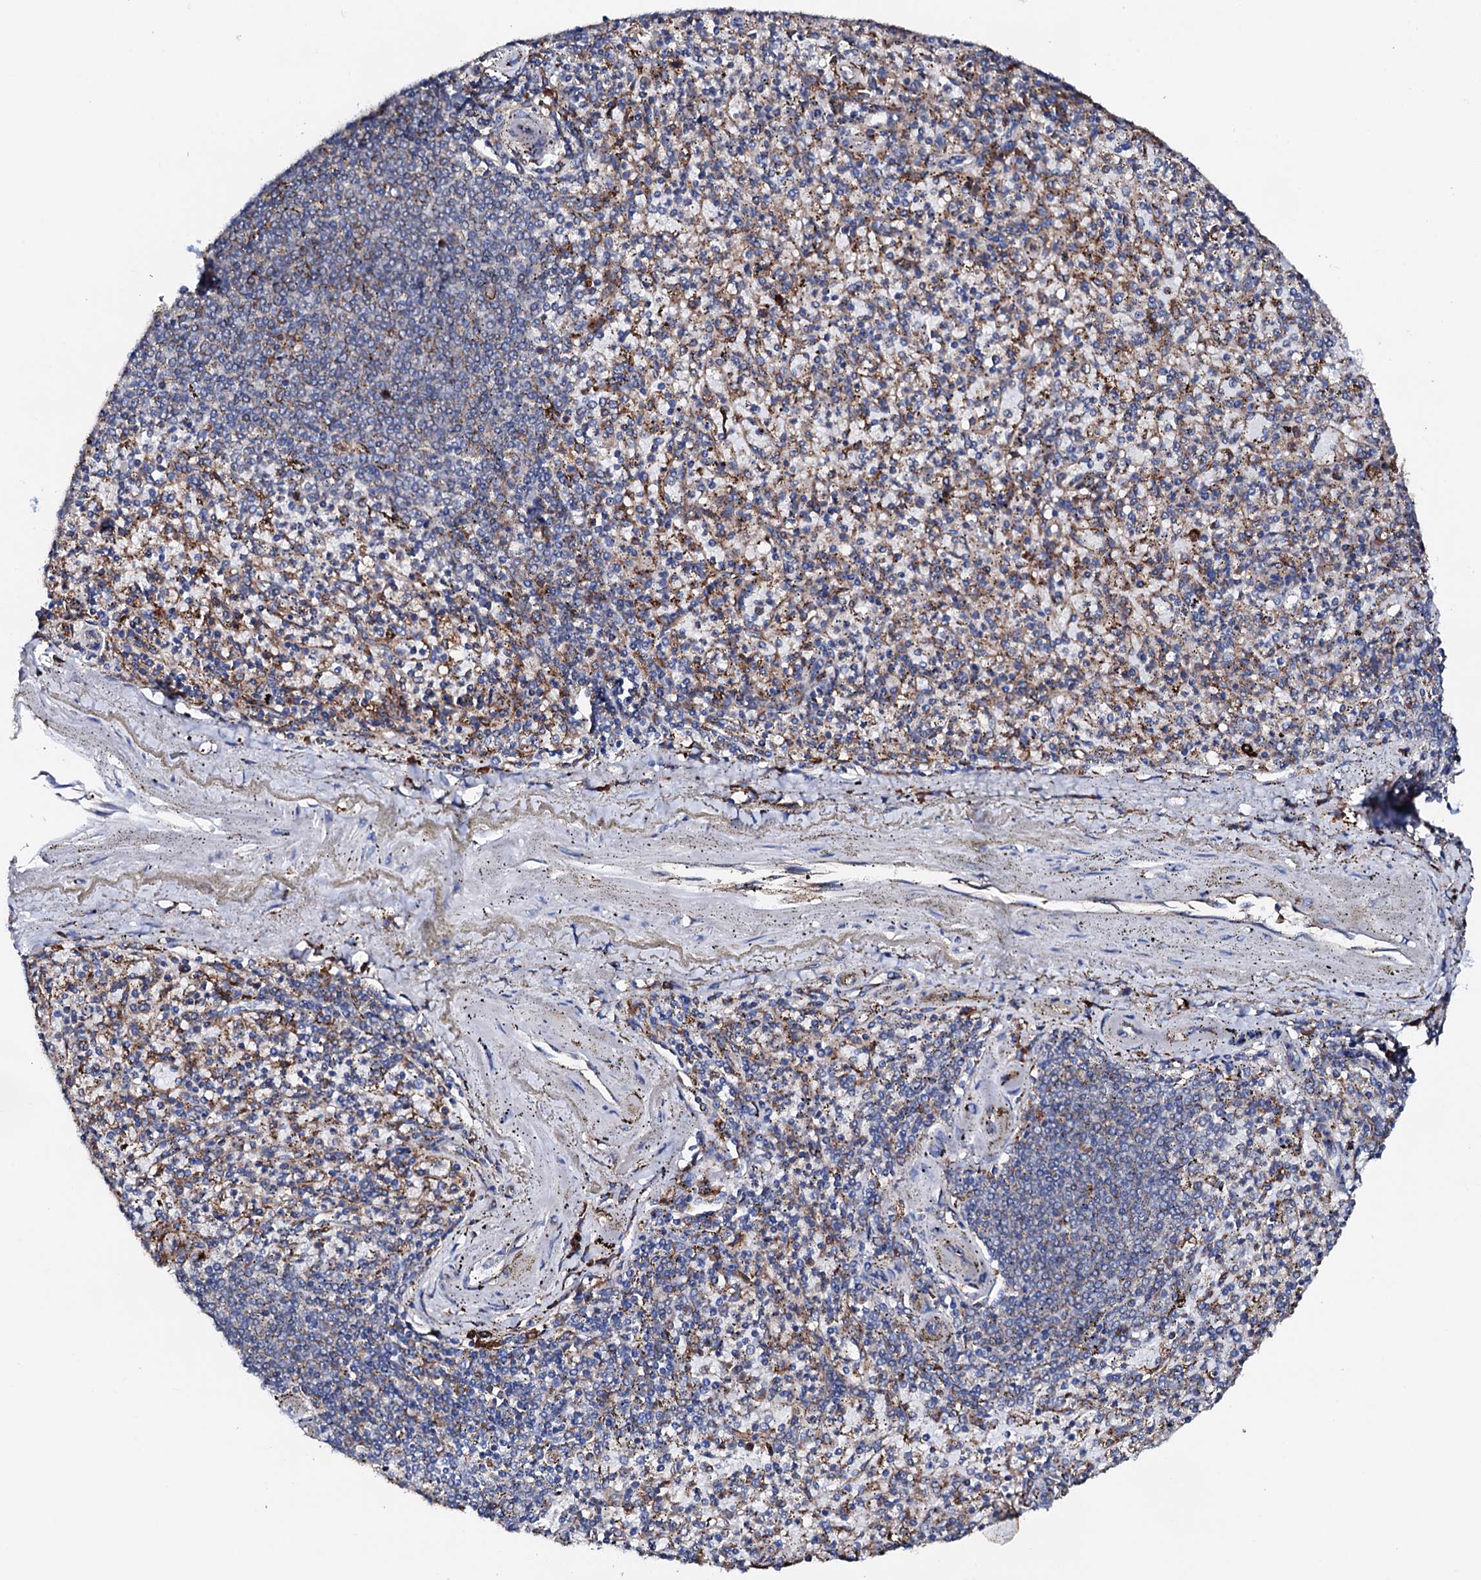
{"staining": {"intensity": "moderate", "quantity": "<25%", "location": "cytoplasmic/membranous"}, "tissue": "spleen", "cell_type": "Cells in red pulp", "image_type": "normal", "snomed": [{"axis": "morphology", "description": "Normal tissue, NOS"}, {"axis": "topography", "description": "Spleen"}], "caption": "Immunohistochemical staining of benign spleen demonstrates <25% levels of moderate cytoplasmic/membranous protein staining in approximately <25% of cells in red pulp.", "gene": "AMDHD1", "patient": {"sex": "male", "age": 72}}